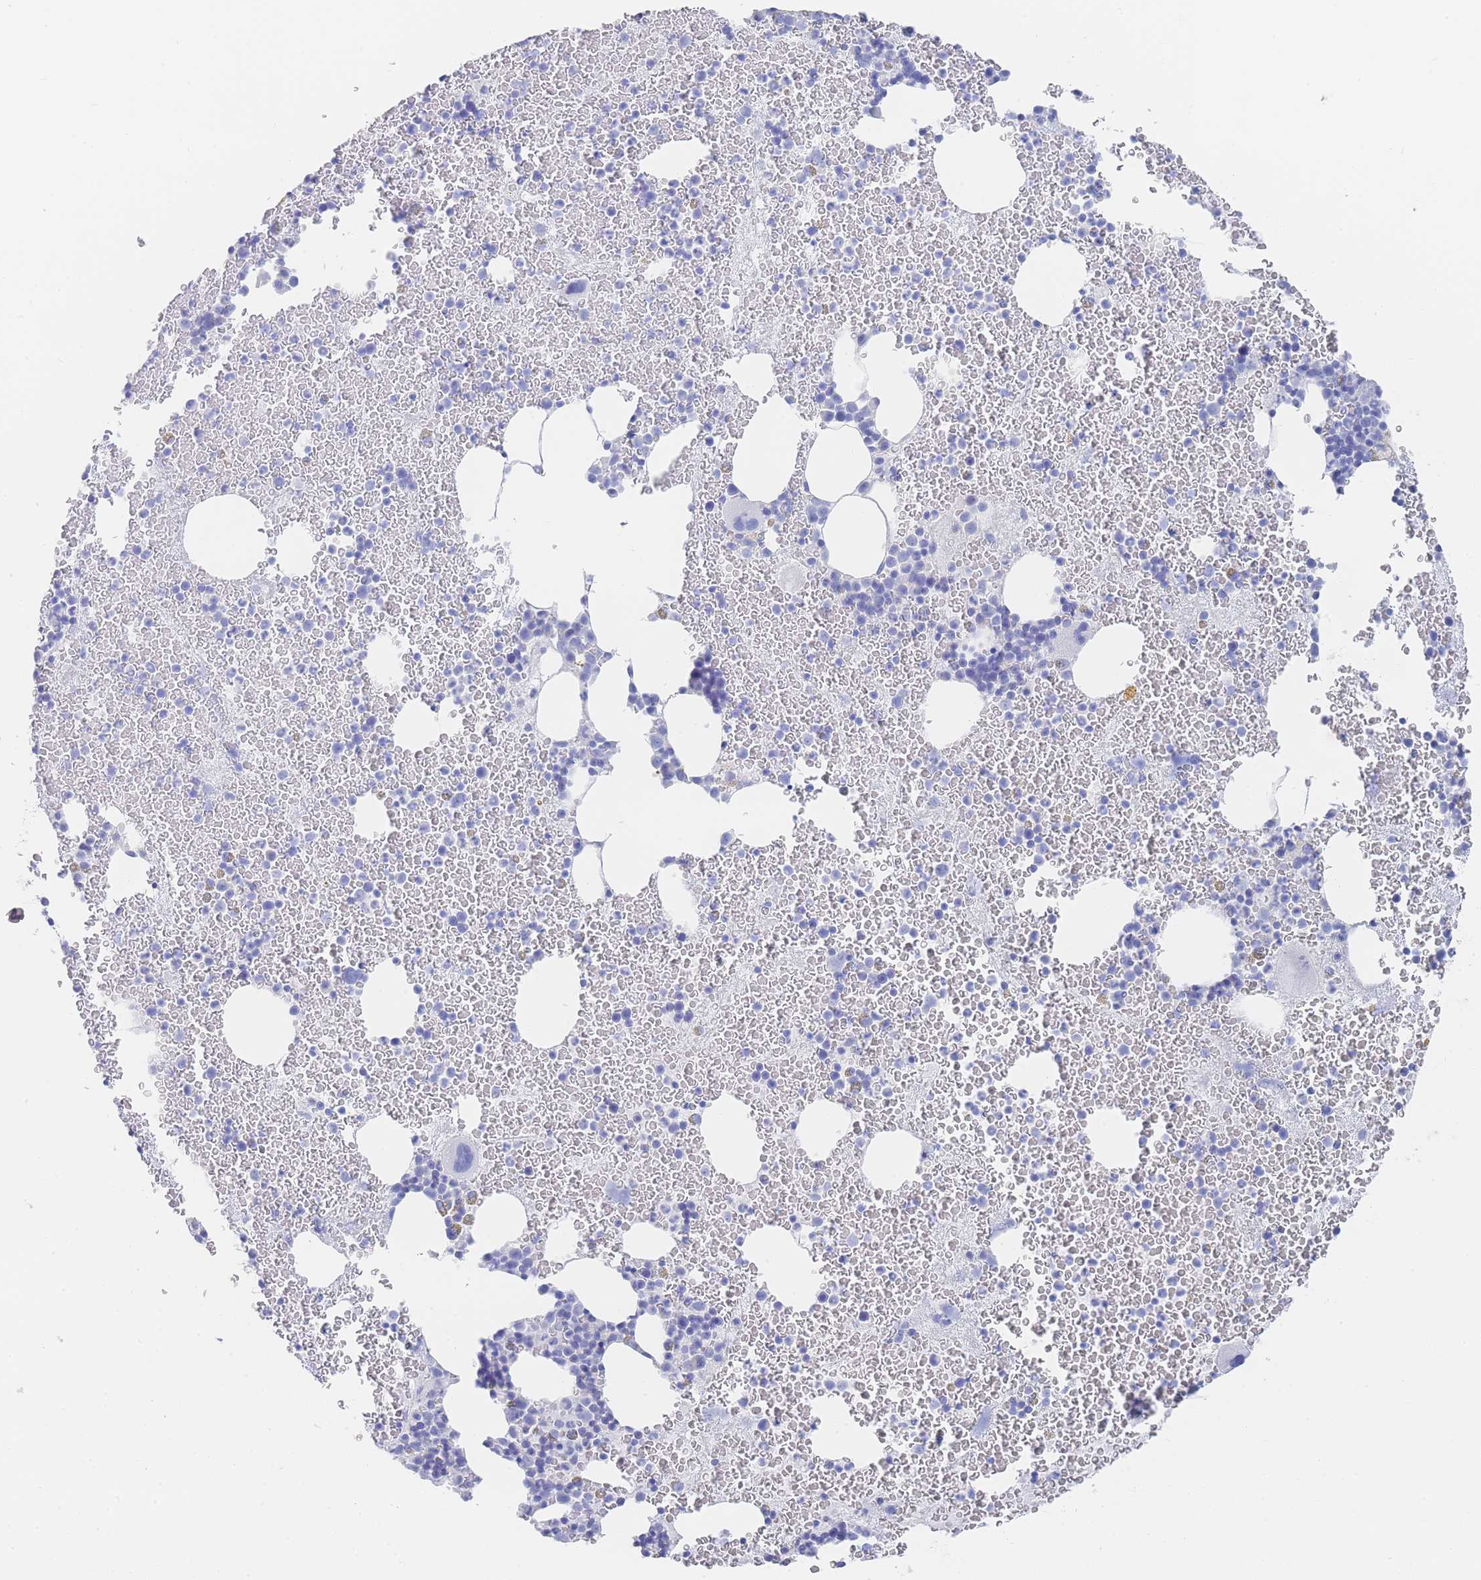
{"staining": {"intensity": "negative", "quantity": "none", "location": "none"}, "tissue": "bone marrow", "cell_type": "Hematopoietic cells", "image_type": "normal", "snomed": [{"axis": "morphology", "description": "Normal tissue, NOS"}, {"axis": "topography", "description": "Bone marrow"}], "caption": "This is a histopathology image of immunohistochemistry staining of unremarkable bone marrow, which shows no staining in hematopoietic cells. Brightfield microscopy of IHC stained with DAB (brown) and hematoxylin (blue), captured at high magnification.", "gene": "LRRC37A2", "patient": {"sex": "male", "age": 26}}